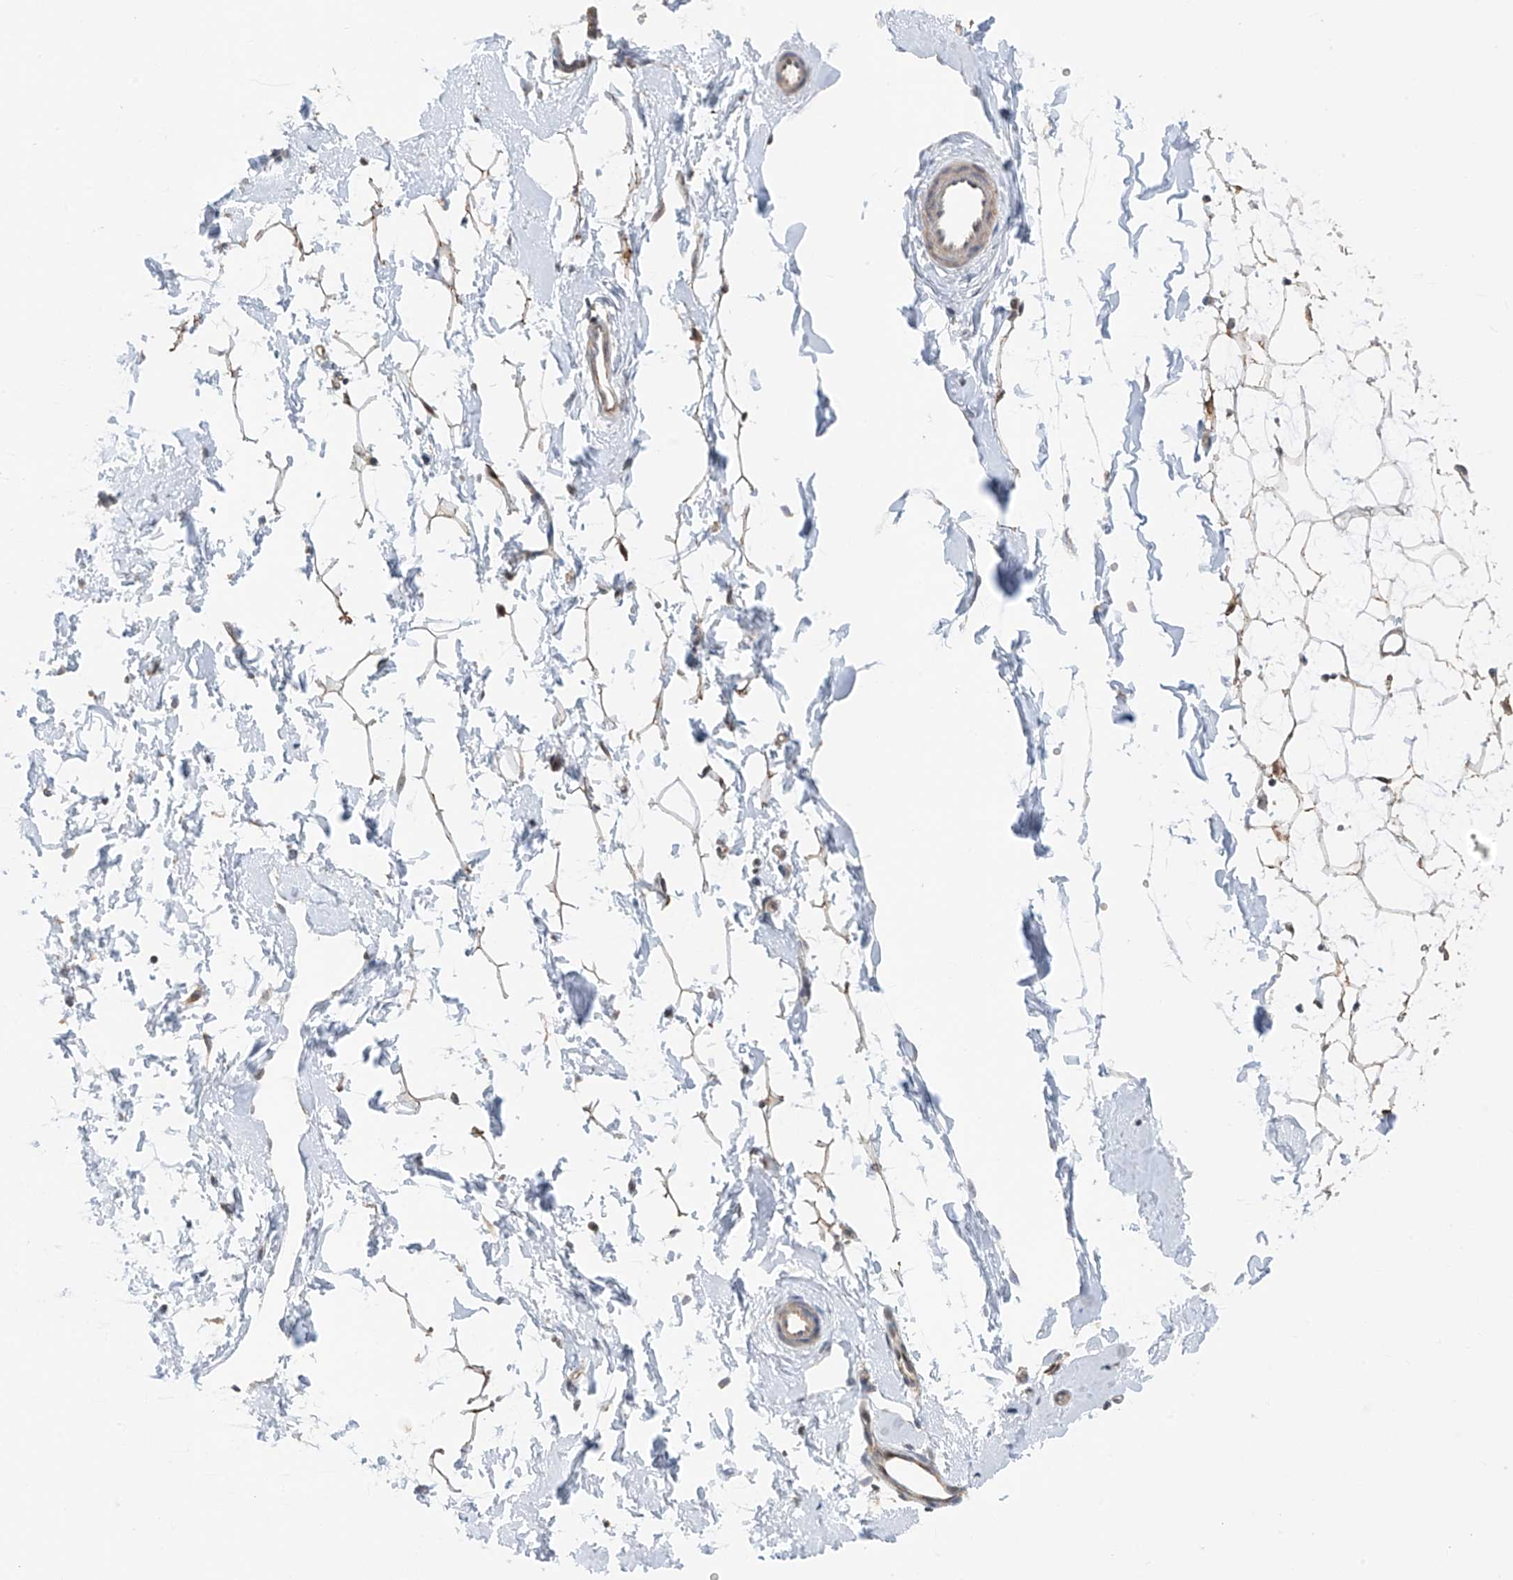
{"staining": {"intensity": "moderate", "quantity": ">75%", "location": "cytoplasmic/membranous"}, "tissue": "adipose tissue", "cell_type": "Adipocytes", "image_type": "normal", "snomed": [{"axis": "morphology", "description": "Normal tissue, NOS"}, {"axis": "topography", "description": "Breast"}], "caption": "This histopathology image shows immunohistochemistry (IHC) staining of normal human adipose tissue, with medium moderate cytoplasmic/membranous positivity in approximately >75% of adipocytes.", "gene": "TTC38", "patient": {"sex": "female", "age": 23}}